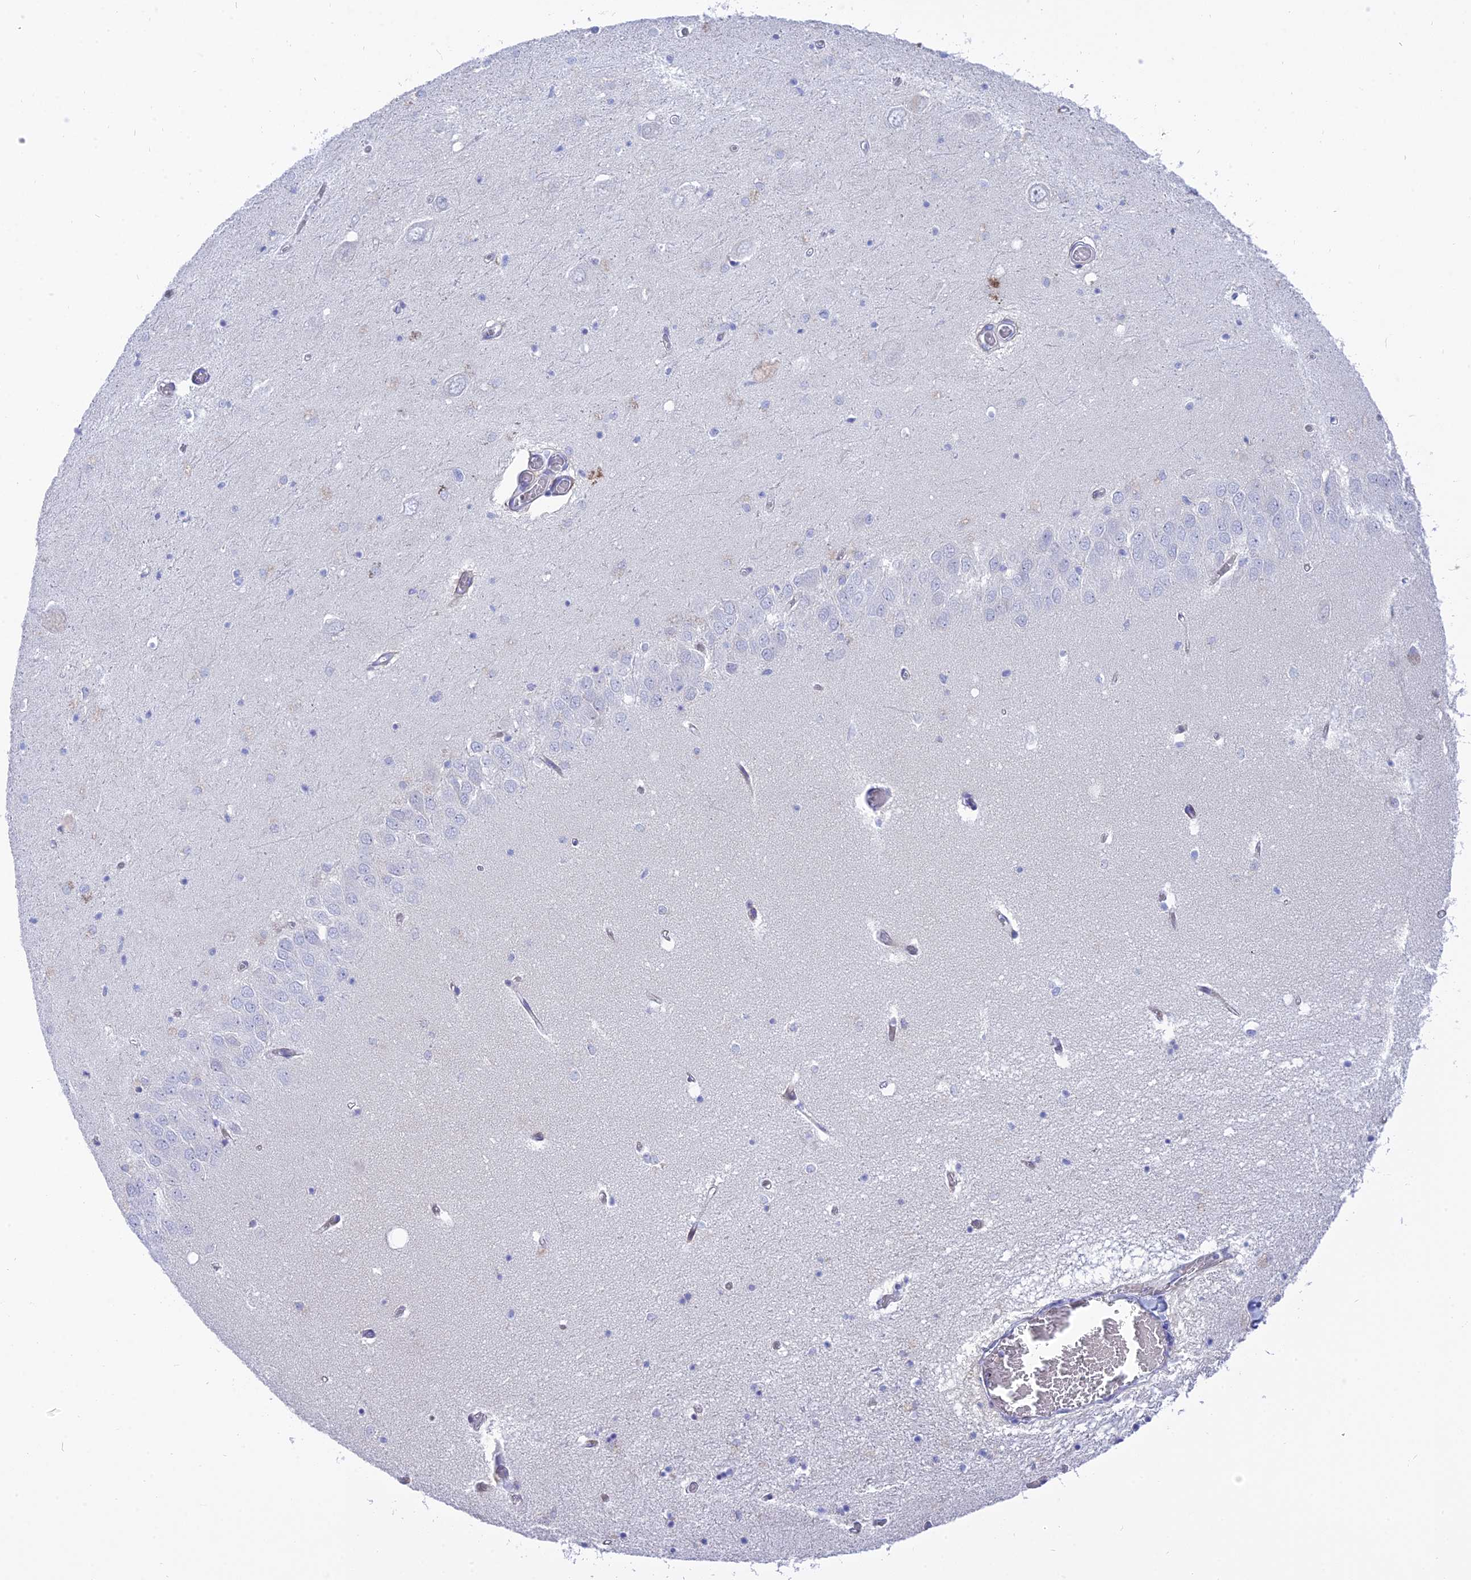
{"staining": {"intensity": "negative", "quantity": "none", "location": "none"}, "tissue": "hippocampus", "cell_type": "Glial cells", "image_type": "normal", "snomed": [{"axis": "morphology", "description": "Normal tissue, NOS"}, {"axis": "topography", "description": "Hippocampus"}], "caption": "Protein analysis of benign hippocampus demonstrates no significant staining in glial cells. (Stains: DAB IHC with hematoxylin counter stain, Microscopy: brightfield microscopy at high magnification).", "gene": "MBD3L1", "patient": {"sex": "male", "age": 70}}